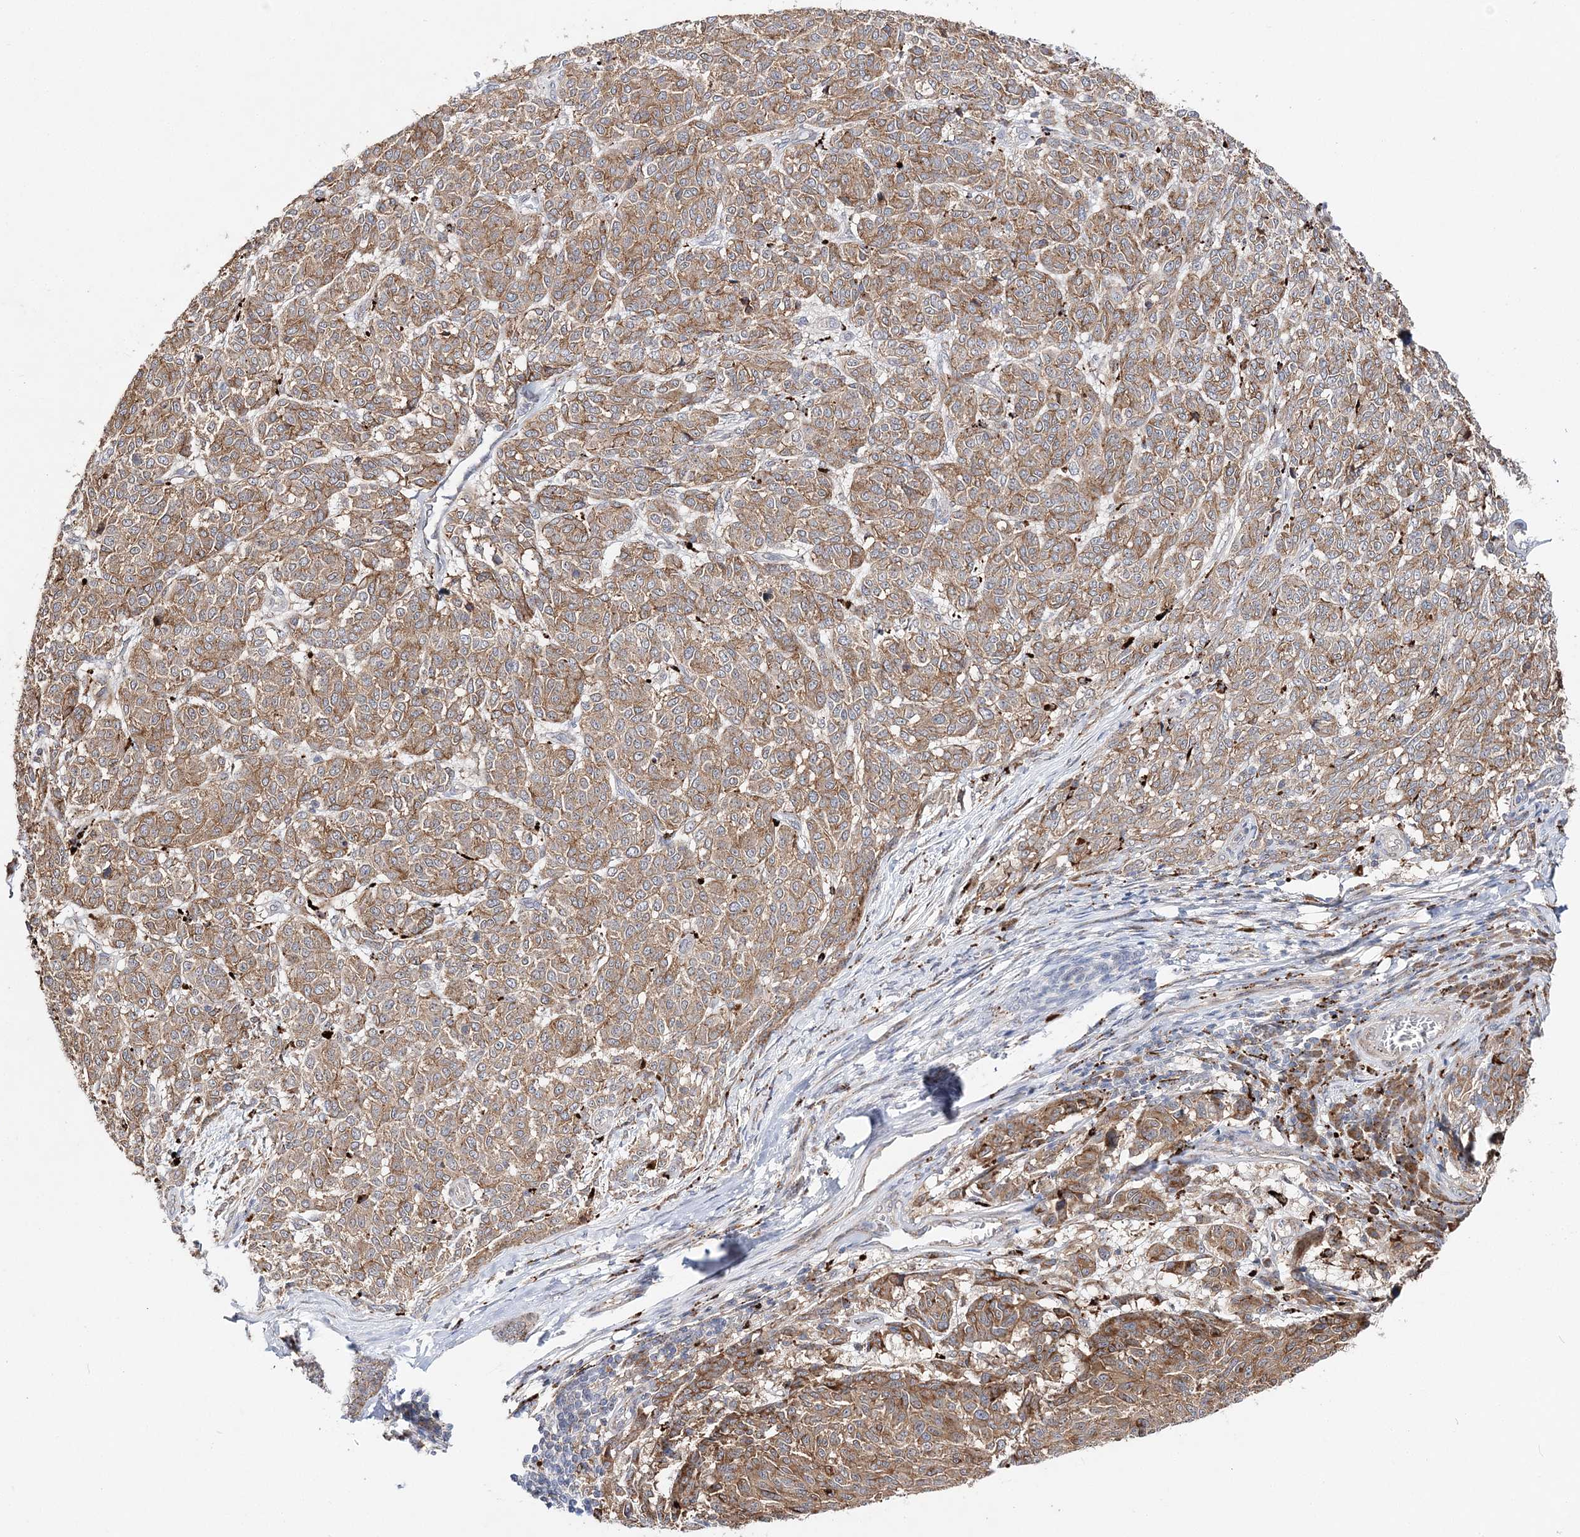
{"staining": {"intensity": "moderate", "quantity": ">75%", "location": "cytoplasmic/membranous"}, "tissue": "melanoma", "cell_type": "Tumor cells", "image_type": "cancer", "snomed": [{"axis": "morphology", "description": "Malignant melanoma, NOS"}, {"axis": "topography", "description": "Skin"}], "caption": "A brown stain shows moderate cytoplasmic/membranous positivity of a protein in melanoma tumor cells.", "gene": "C3orf38", "patient": {"sex": "male", "age": 49}}